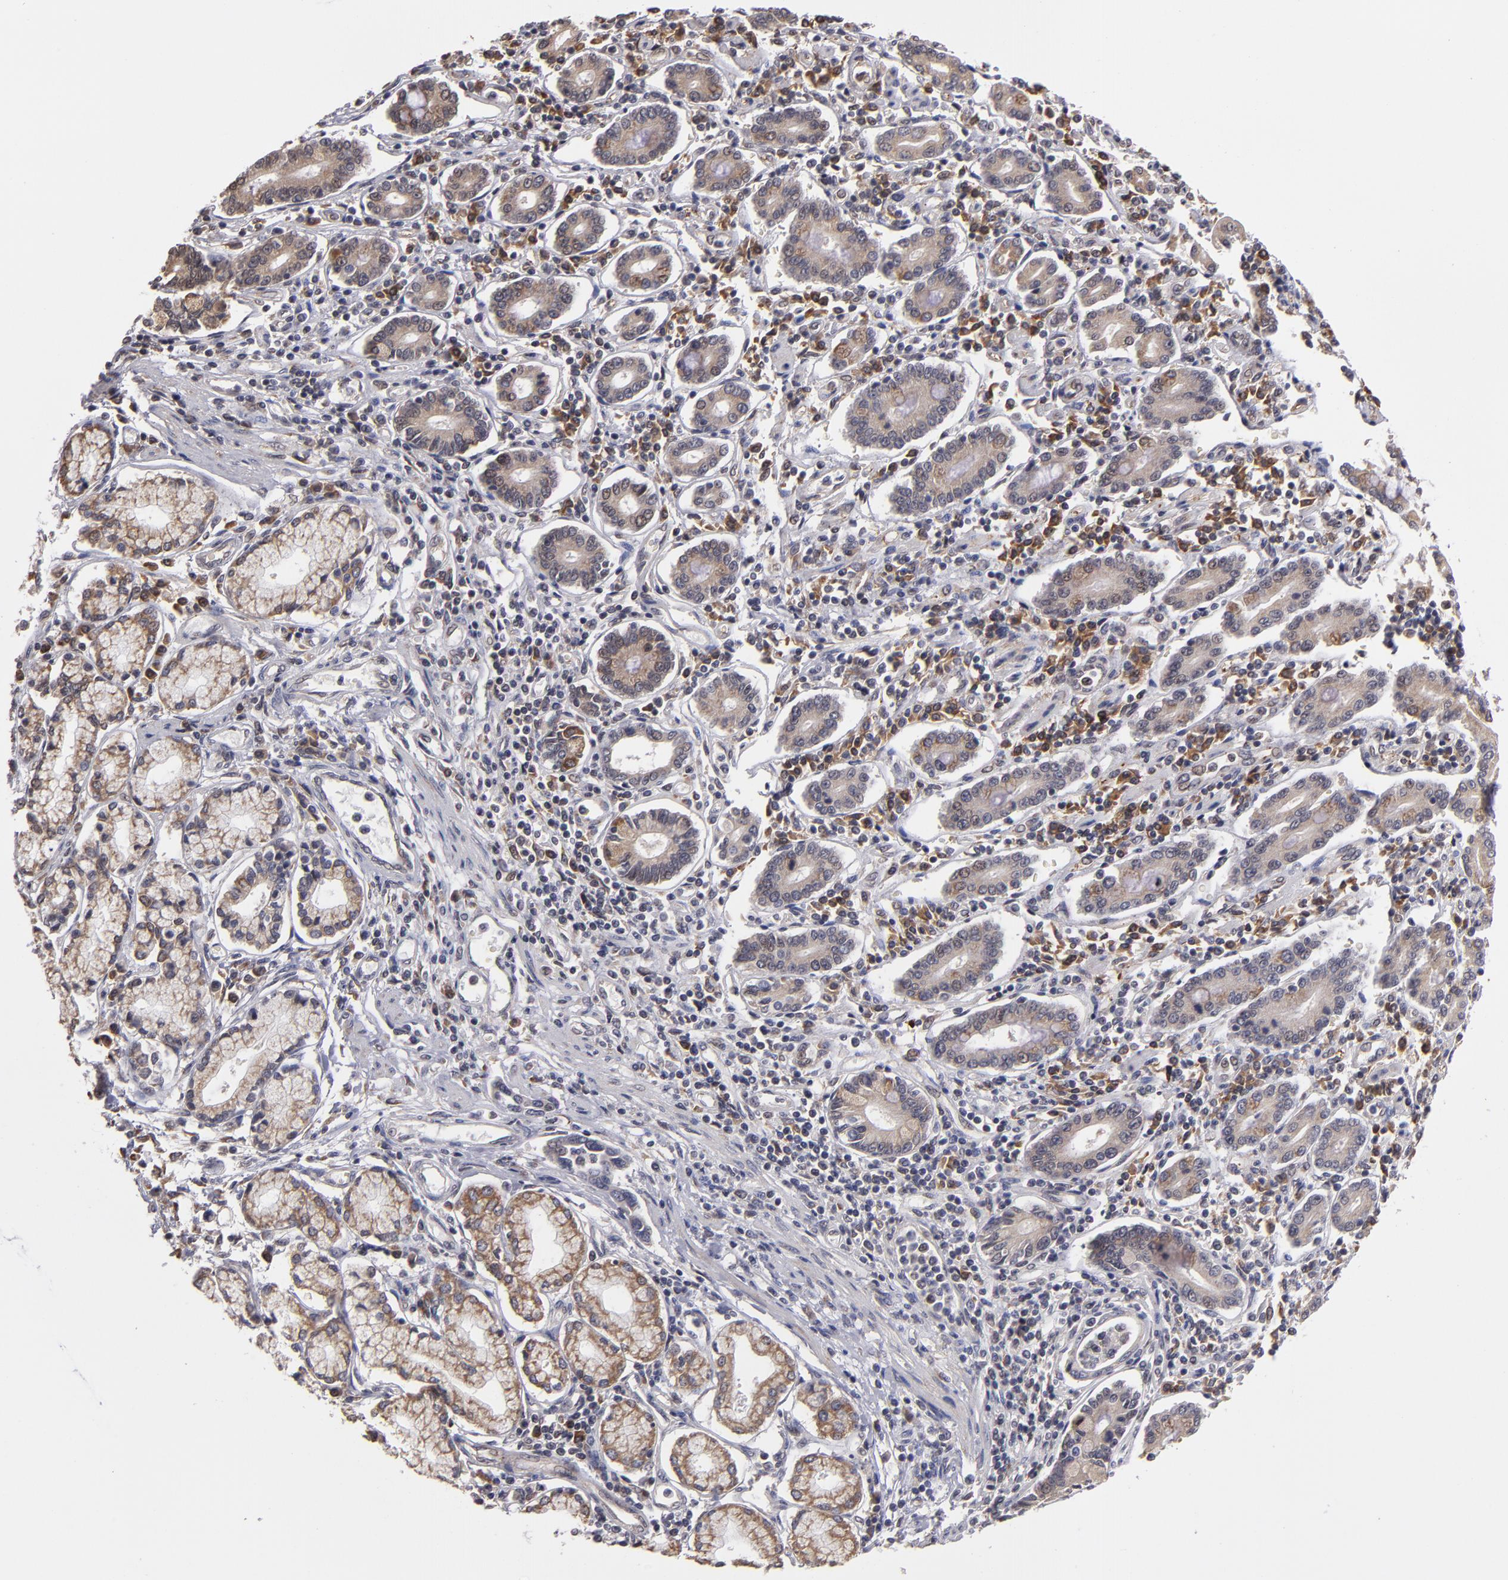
{"staining": {"intensity": "weak", "quantity": ">75%", "location": "cytoplasmic/membranous"}, "tissue": "pancreatic cancer", "cell_type": "Tumor cells", "image_type": "cancer", "snomed": [{"axis": "morphology", "description": "Adenocarcinoma, NOS"}, {"axis": "topography", "description": "Pancreas"}], "caption": "Pancreatic cancer stained with DAB (3,3'-diaminobenzidine) immunohistochemistry (IHC) reveals low levels of weak cytoplasmic/membranous expression in approximately >75% of tumor cells. (Stains: DAB (3,3'-diaminobenzidine) in brown, nuclei in blue, Microscopy: brightfield microscopy at high magnification).", "gene": "CASP1", "patient": {"sex": "female", "age": 57}}